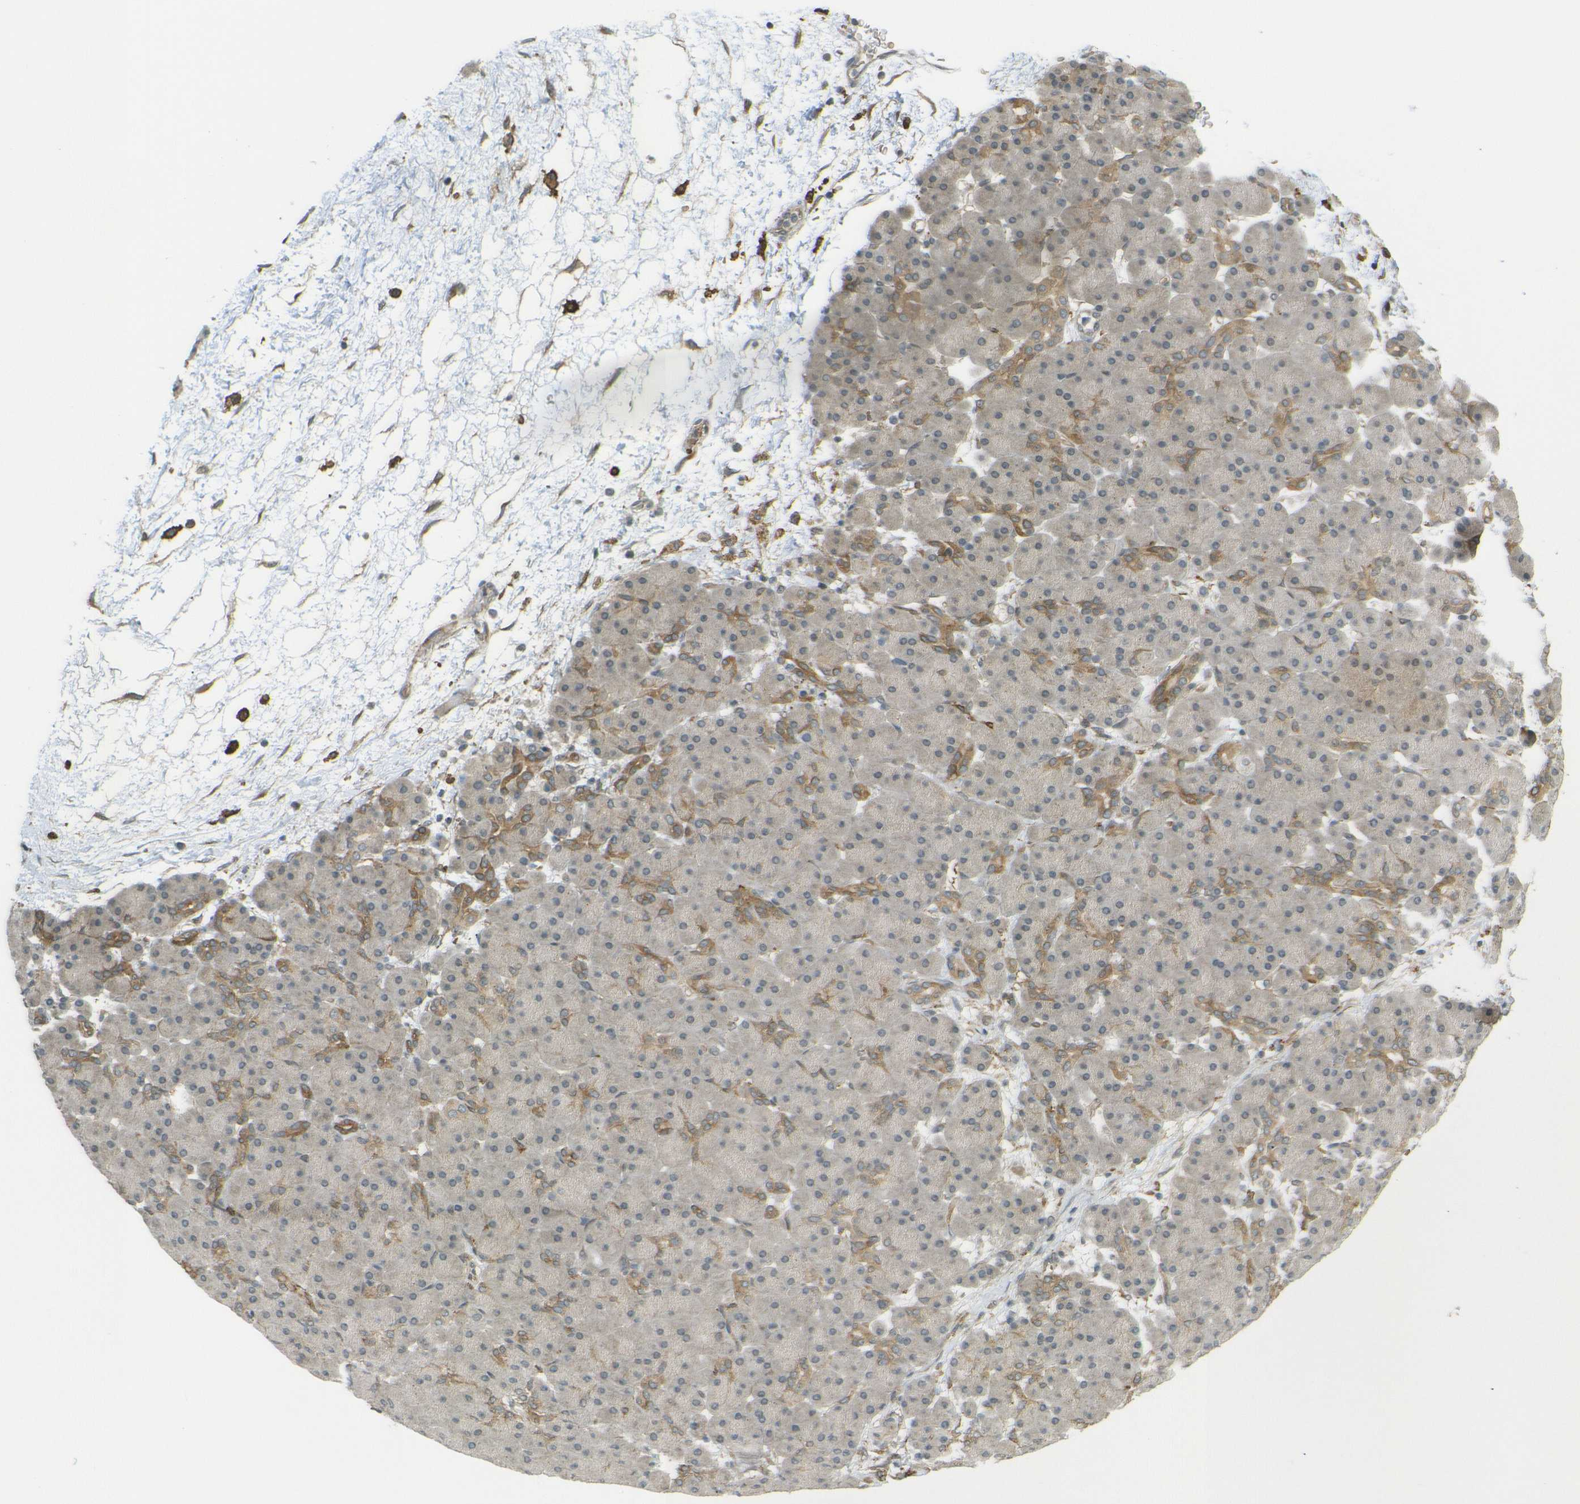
{"staining": {"intensity": "moderate", "quantity": "<25%", "location": "cytoplasmic/membranous"}, "tissue": "pancreas", "cell_type": "Exocrine glandular cells", "image_type": "normal", "snomed": [{"axis": "morphology", "description": "Normal tissue, NOS"}, {"axis": "topography", "description": "Pancreas"}], "caption": "Protein analysis of unremarkable pancreas demonstrates moderate cytoplasmic/membranous staining in approximately <25% of exocrine glandular cells. (DAB = brown stain, brightfield microscopy at high magnification).", "gene": "DAB2", "patient": {"sex": "male", "age": 66}}